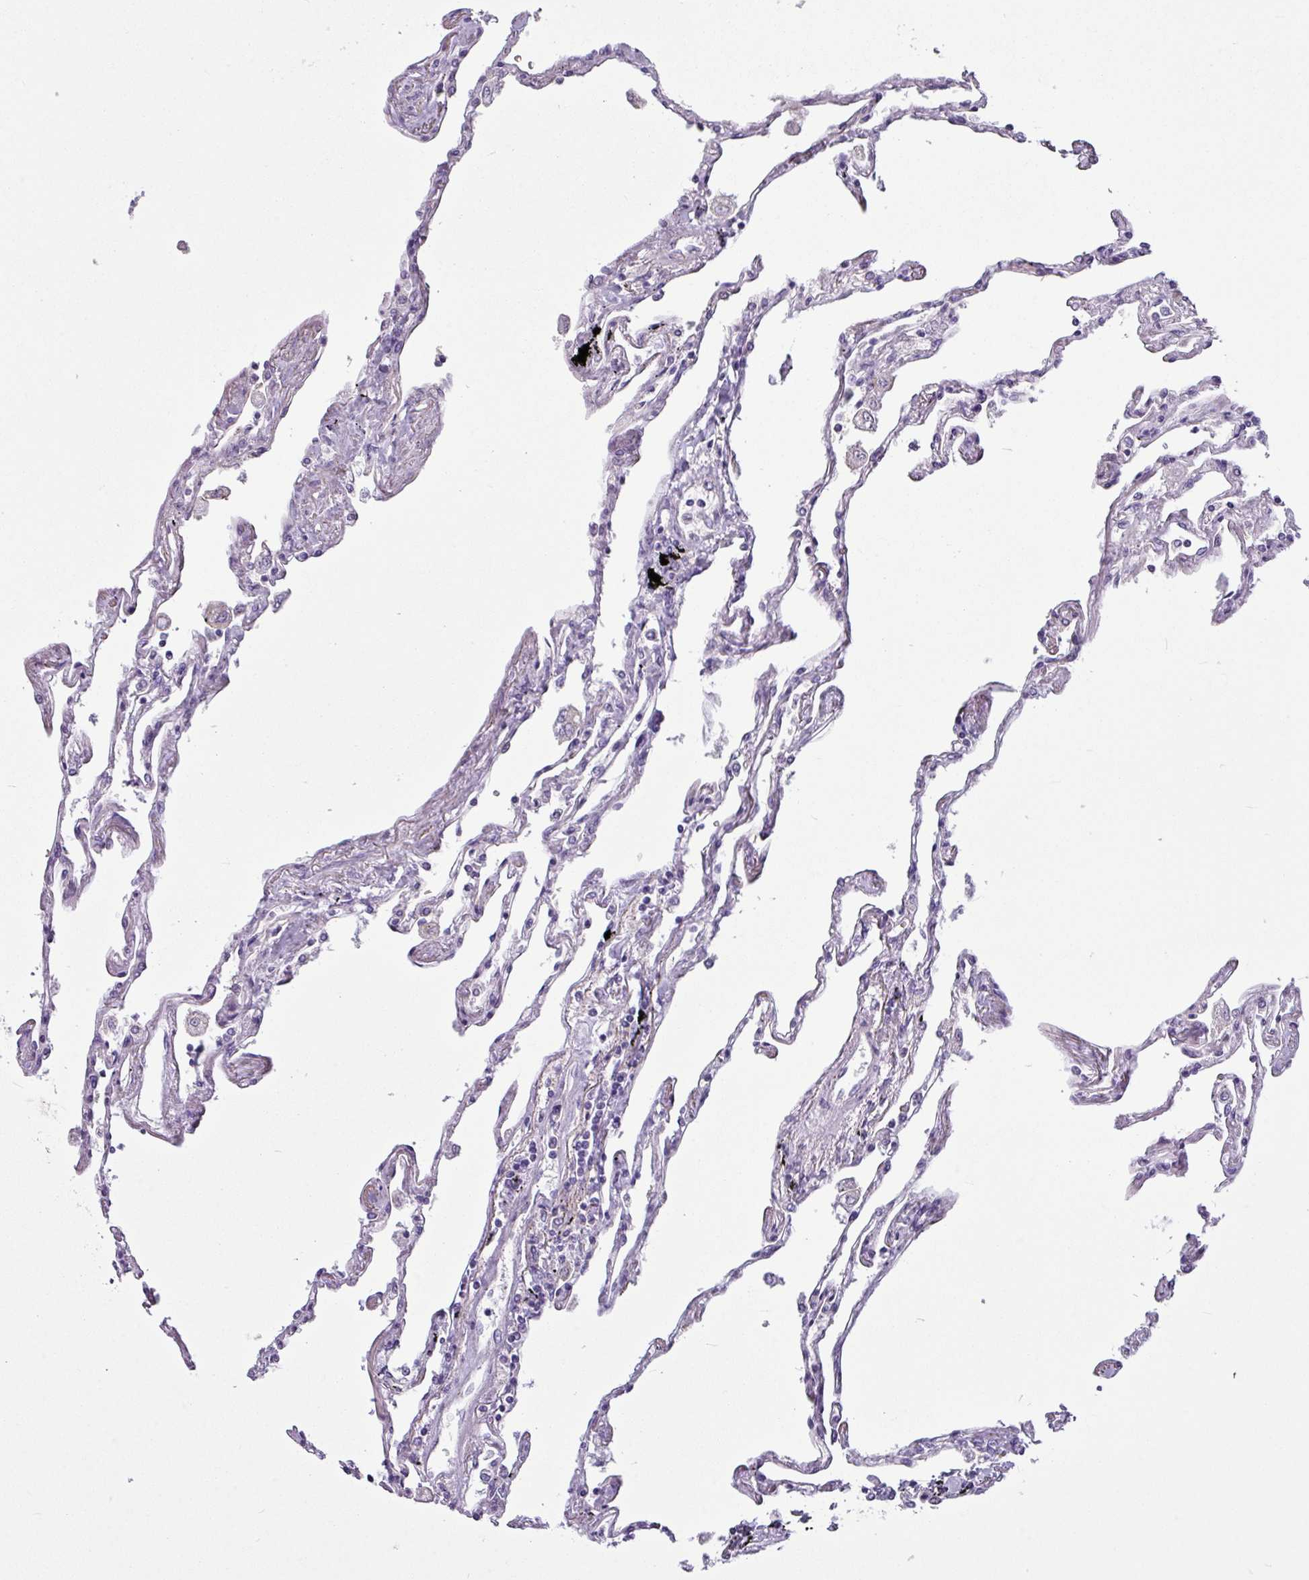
{"staining": {"intensity": "weak", "quantity": "<25%", "location": "cytoplasmic/membranous"}, "tissue": "lung", "cell_type": "Alveolar cells", "image_type": "normal", "snomed": [{"axis": "morphology", "description": "Normal tissue, NOS"}, {"axis": "topography", "description": "Lung"}], "caption": "DAB immunohistochemical staining of unremarkable human lung demonstrates no significant staining in alveolar cells. (DAB immunohistochemistry, high magnification).", "gene": "TOR1AIP2", "patient": {"sex": "female", "age": 67}}